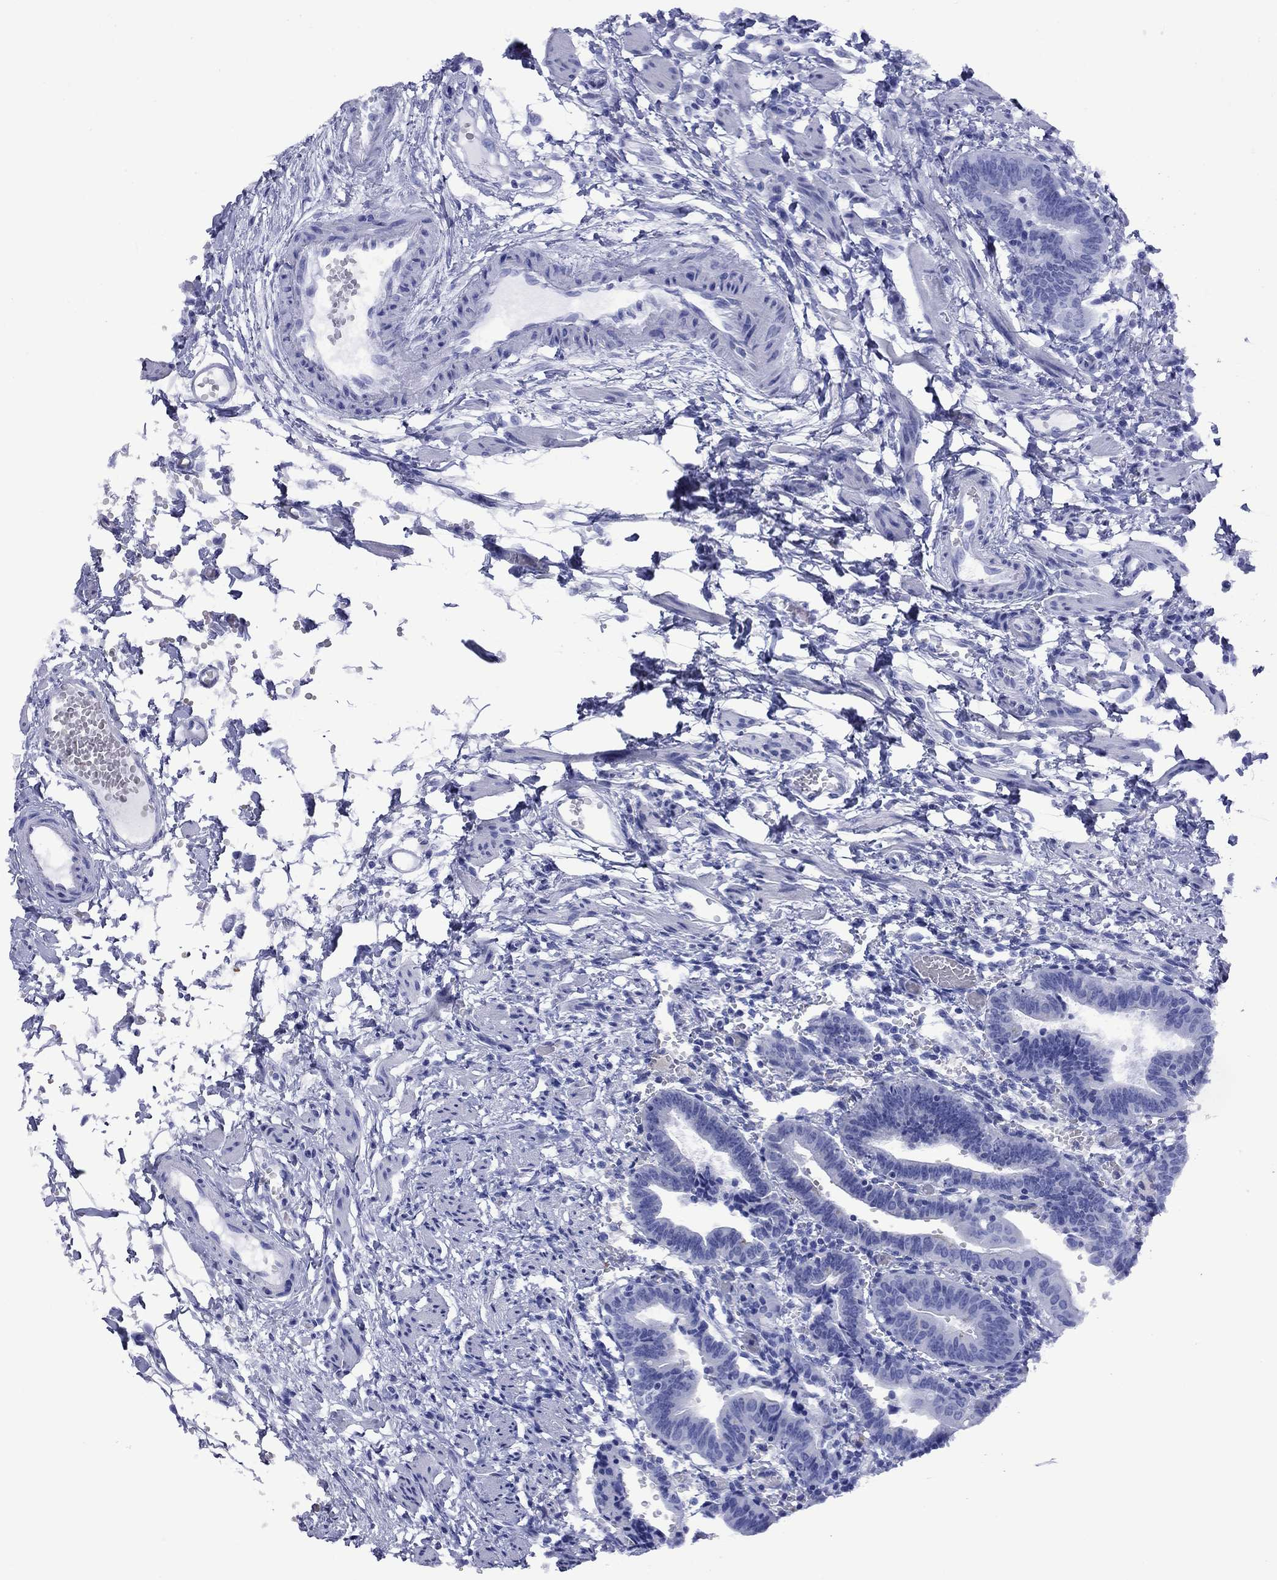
{"staining": {"intensity": "negative", "quantity": "none", "location": "none"}, "tissue": "fallopian tube", "cell_type": "Glandular cells", "image_type": "normal", "snomed": [{"axis": "morphology", "description": "Normal tissue, NOS"}, {"axis": "morphology", "description": "Carcinoma, endometroid"}, {"axis": "topography", "description": "Fallopian tube"}, {"axis": "topography", "description": "Ovary"}], "caption": "Immunohistochemical staining of benign human fallopian tube displays no significant staining in glandular cells.", "gene": "ROM1", "patient": {"sex": "female", "age": 42}}